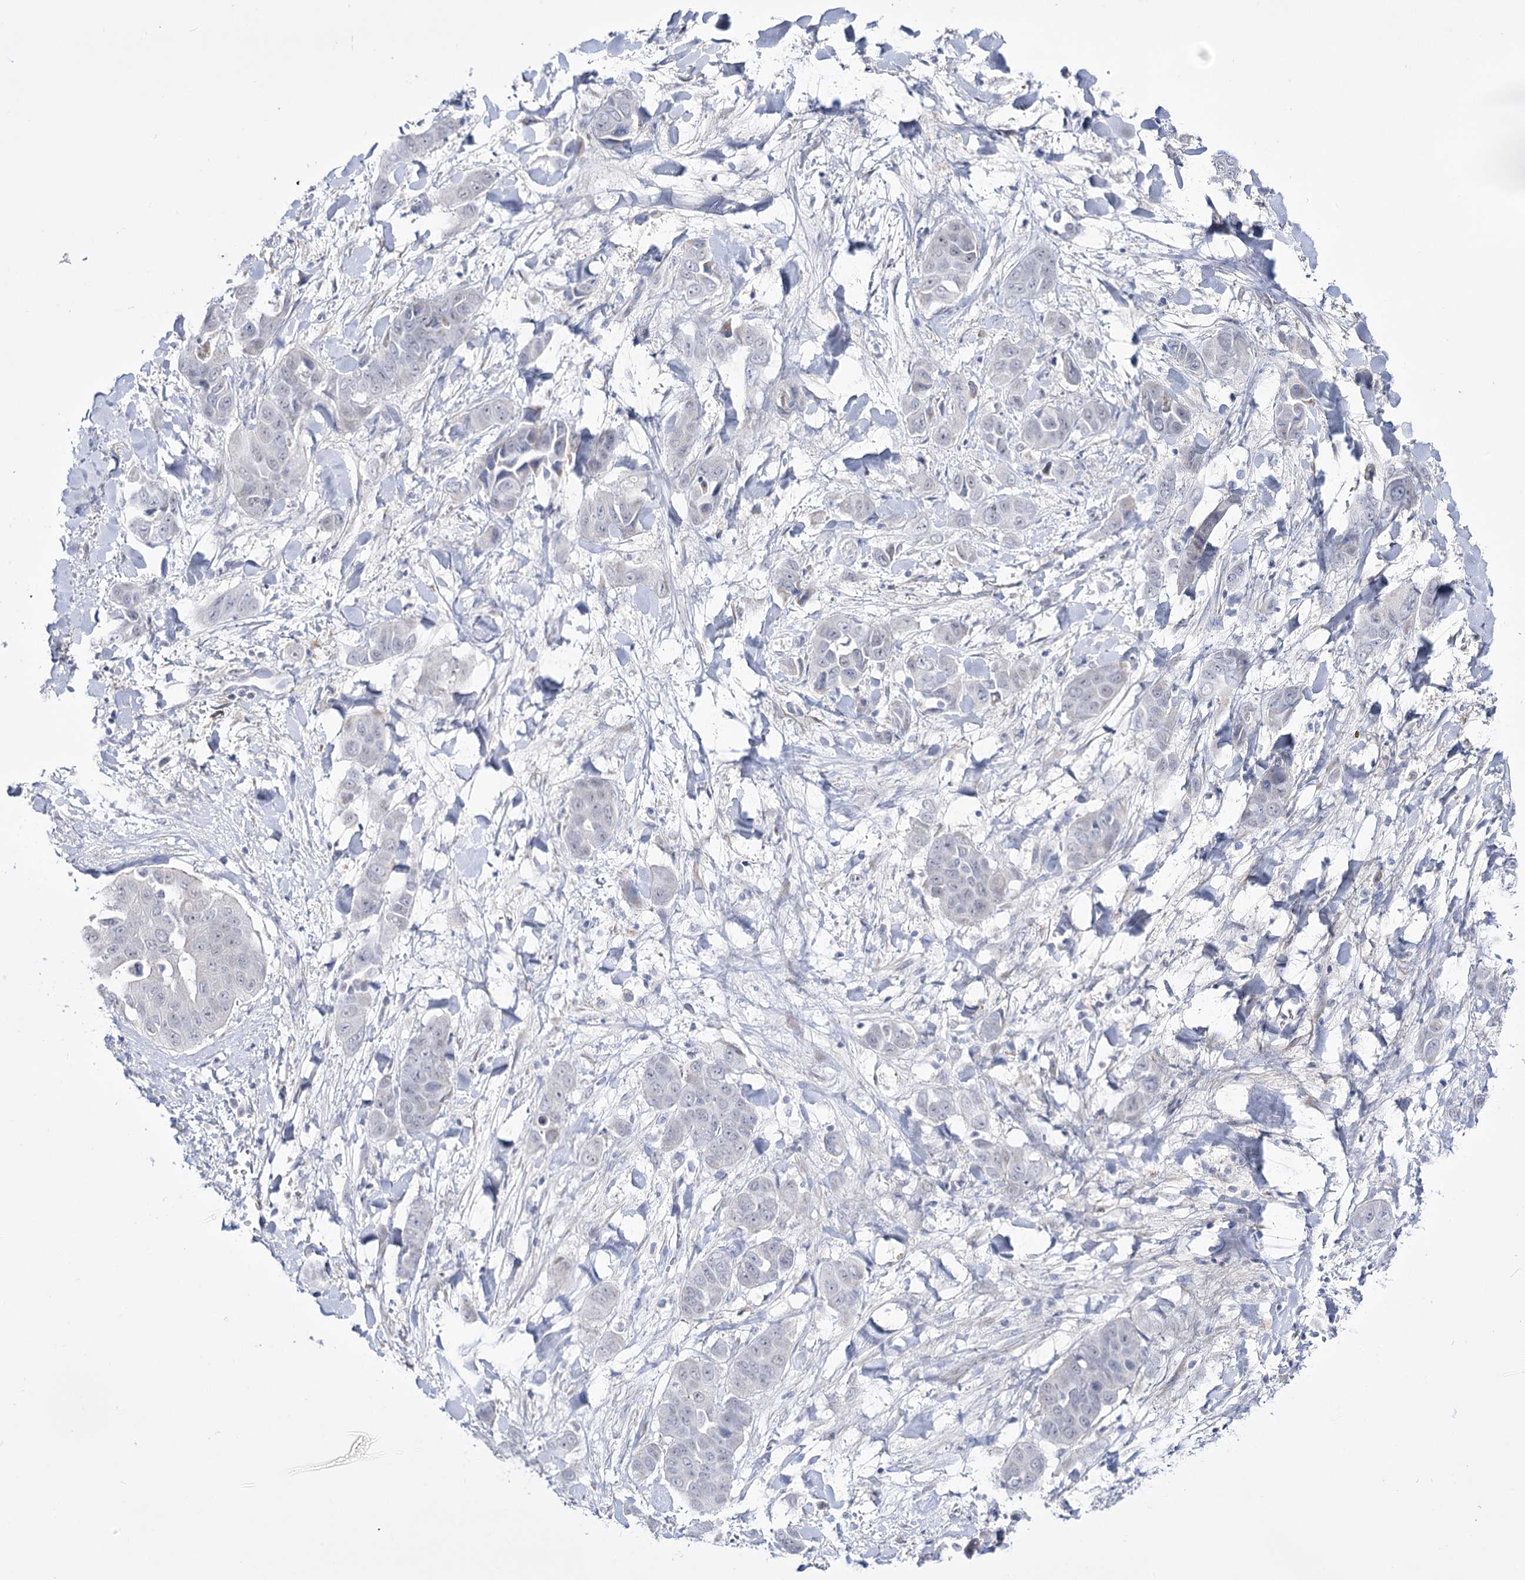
{"staining": {"intensity": "negative", "quantity": "none", "location": "none"}, "tissue": "liver cancer", "cell_type": "Tumor cells", "image_type": "cancer", "snomed": [{"axis": "morphology", "description": "Cholangiocarcinoma"}, {"axis": "topography", "description": "Liver"}], "caption": "Immunohistochemistry image of cholangiocarcinoma (liver) stained for a protein (brown), which shows no positivity in tumor cells.", "gene": "RBM15B", "patient": {"sex": "female", "age": 52}}